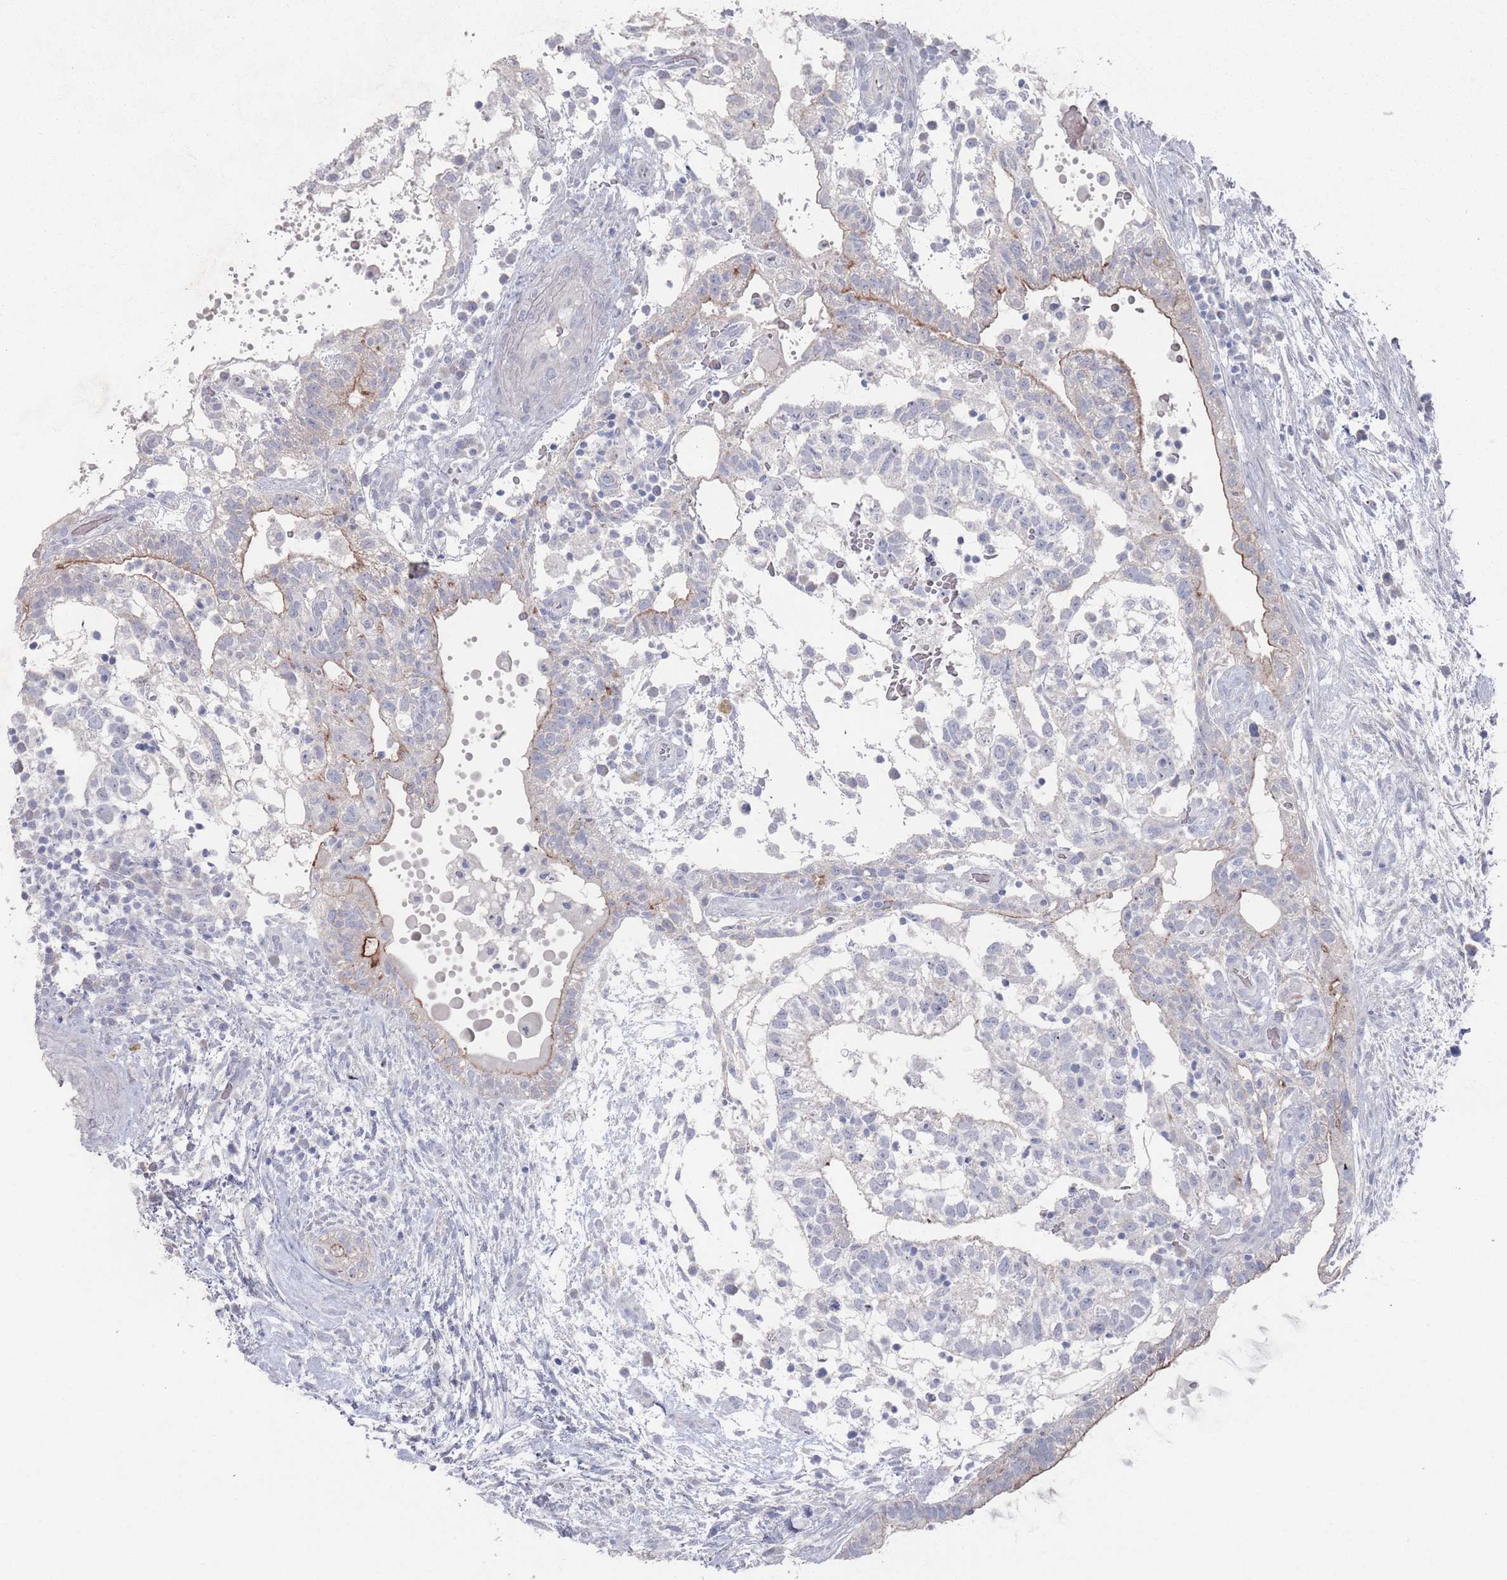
{"staining": {"intensity": "moderate", "quantity": "<25%", "location": "cytoplasmic/membranous"}, "tissue": "testis cancer", "cell_type": "Tumor cells", "image_type": "cancer", "snomed": [{"axis": "morphology", "description": "Normal tissue, NOS"}, {"axis": "morphology", "description": "Carcinoma, Embryonal, NOS"}, {"axis": "topography", "description": "Testis"}], "caption": "An IHC photomicrograph of neoplastic tissue is shown. Protein staining in brown labels moderate cytoplasmic/membranous positivity in embryonal carcinoma (testis) within tumor cells.", "gene": "PROM2", "patient": {"sex": "male", "age": 32}}